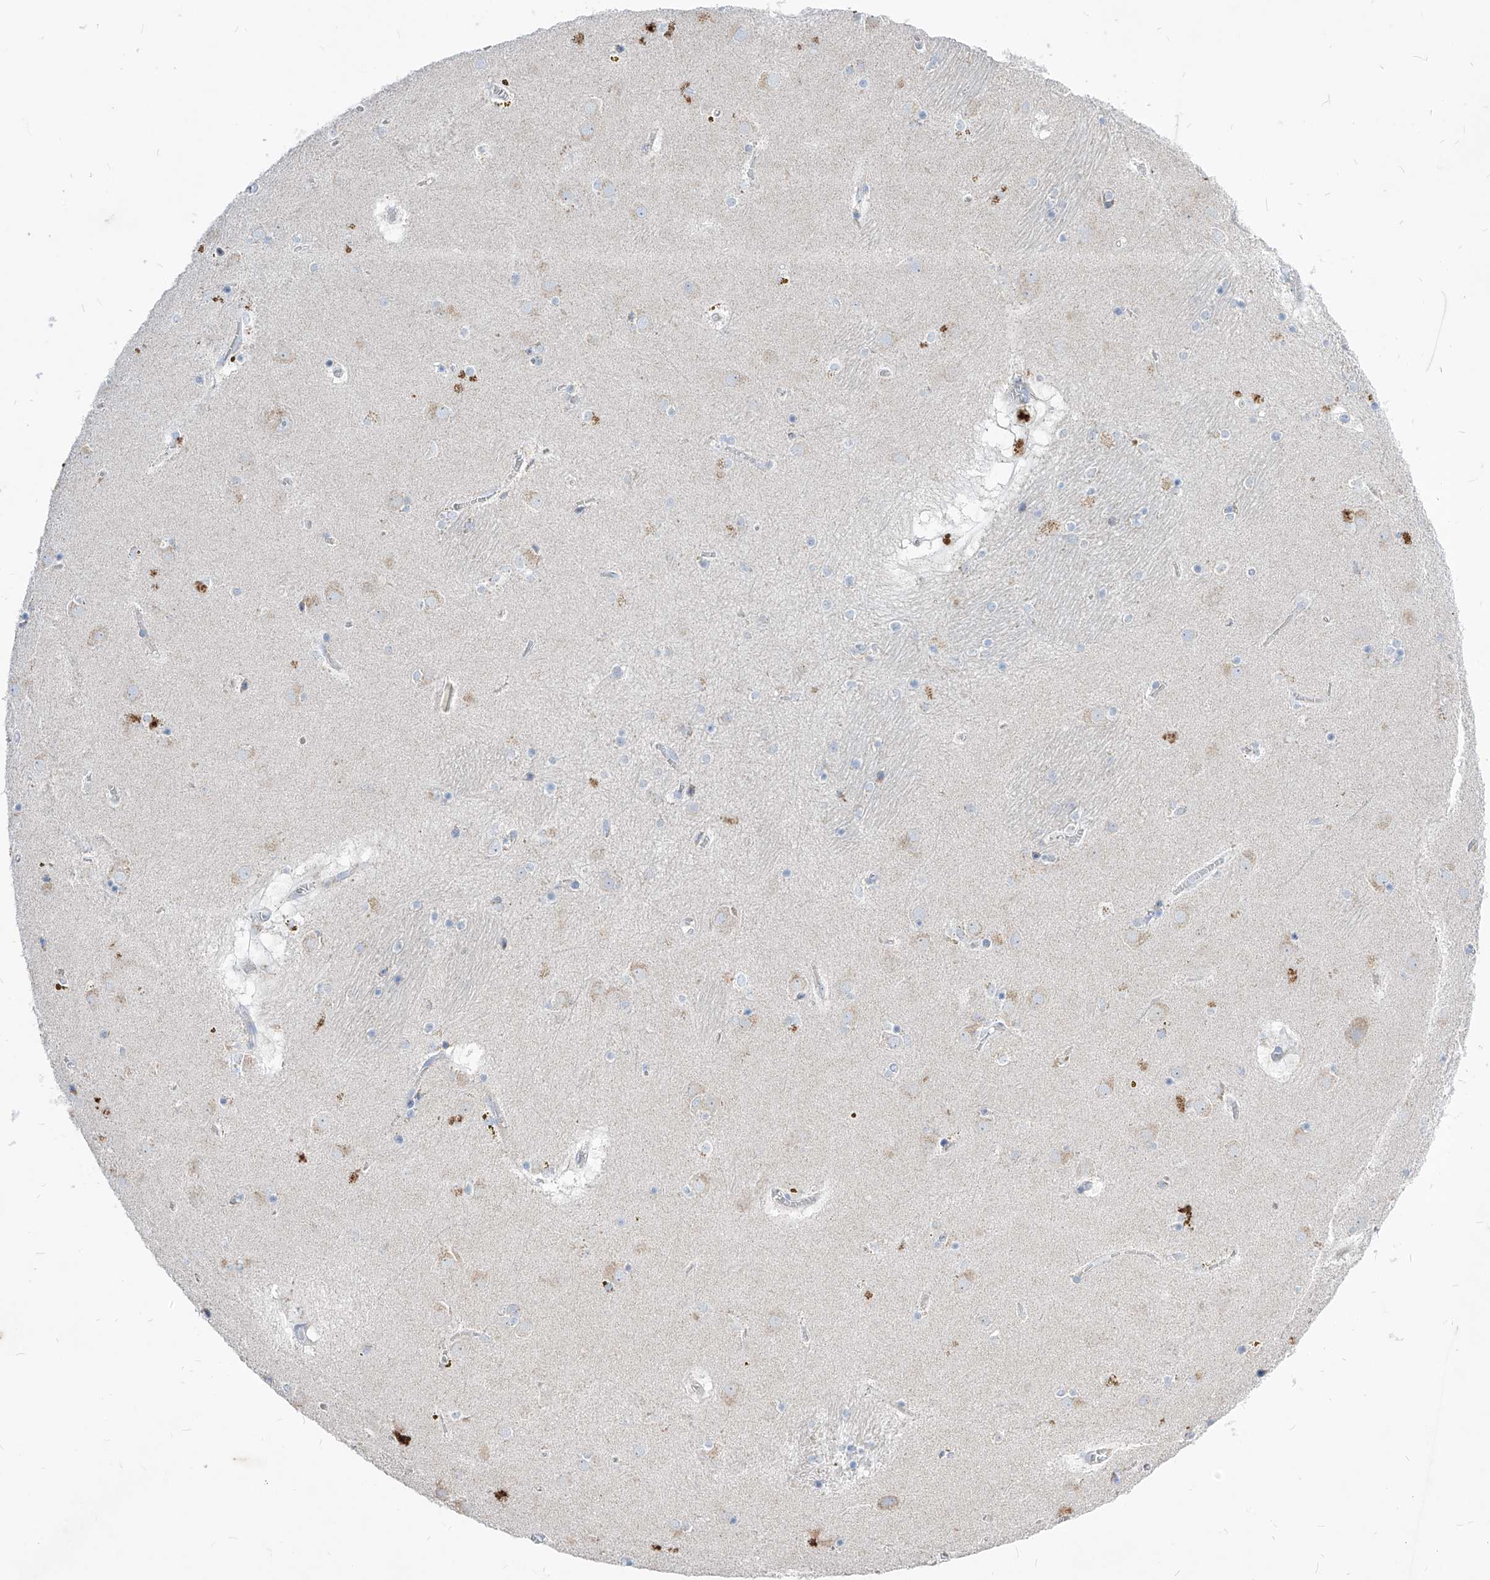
{"staining": {"intensity": "negative", "quantity": "none", "location": "none"}, "tissue": "caudate", "cell_type": "Glial cells", "image_type": "normal", "snomed": [{"axis": "morphology", "description": "Normal tissue, NOS"}, {"axis": "topography", "description": "Lateral ventricle wall"}], "caption": "Human caudate stained for a protein using immunohistochemistry exhibits no expression in glial cells.", "gene": "AGPS", "patient": {"sex": "male", "age": 70}}